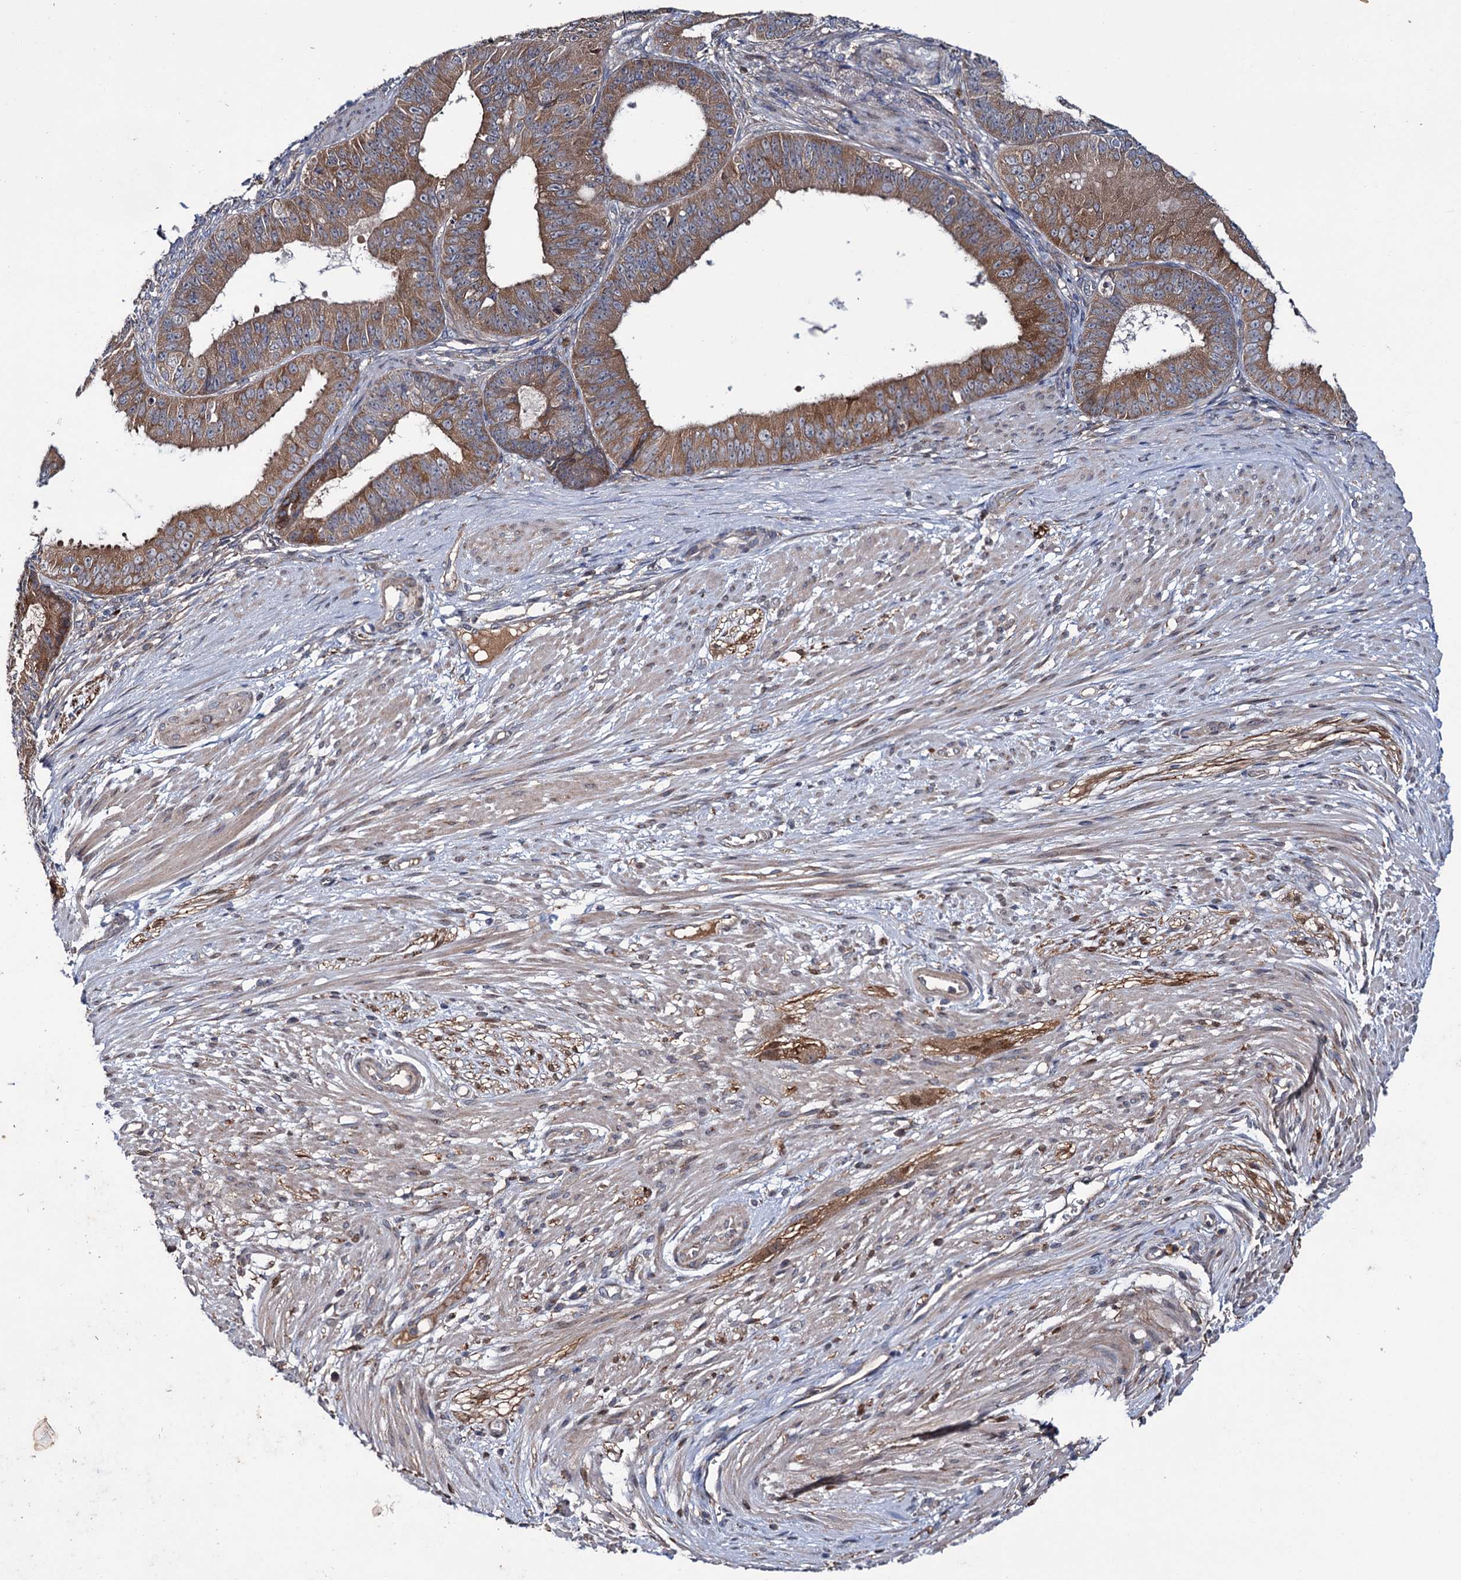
{"staining": {"intensity": "moderate", "quantity": ">75%", "location": "cytoplasmic/membranous"}, "tissue": "ovarian cancer", "cell_type": "Tumor cells", "image_type": "cancer", "snomed": [{"axis": "morphology", "description": "Carcinoma, endometroid"}, {"axis": "topography", "description": "Appendix"}, {"axis": "topography", "description": "Ovary"}], "caption": "This is a micrograph of IHC staining of ovarian cancer (endometroid carcinoma), which shows moderate expression in the cytoplasmic/membranous of tumor cells.", "gene": "PTPN3", "patient": {"sex": "female", "age": 42}}